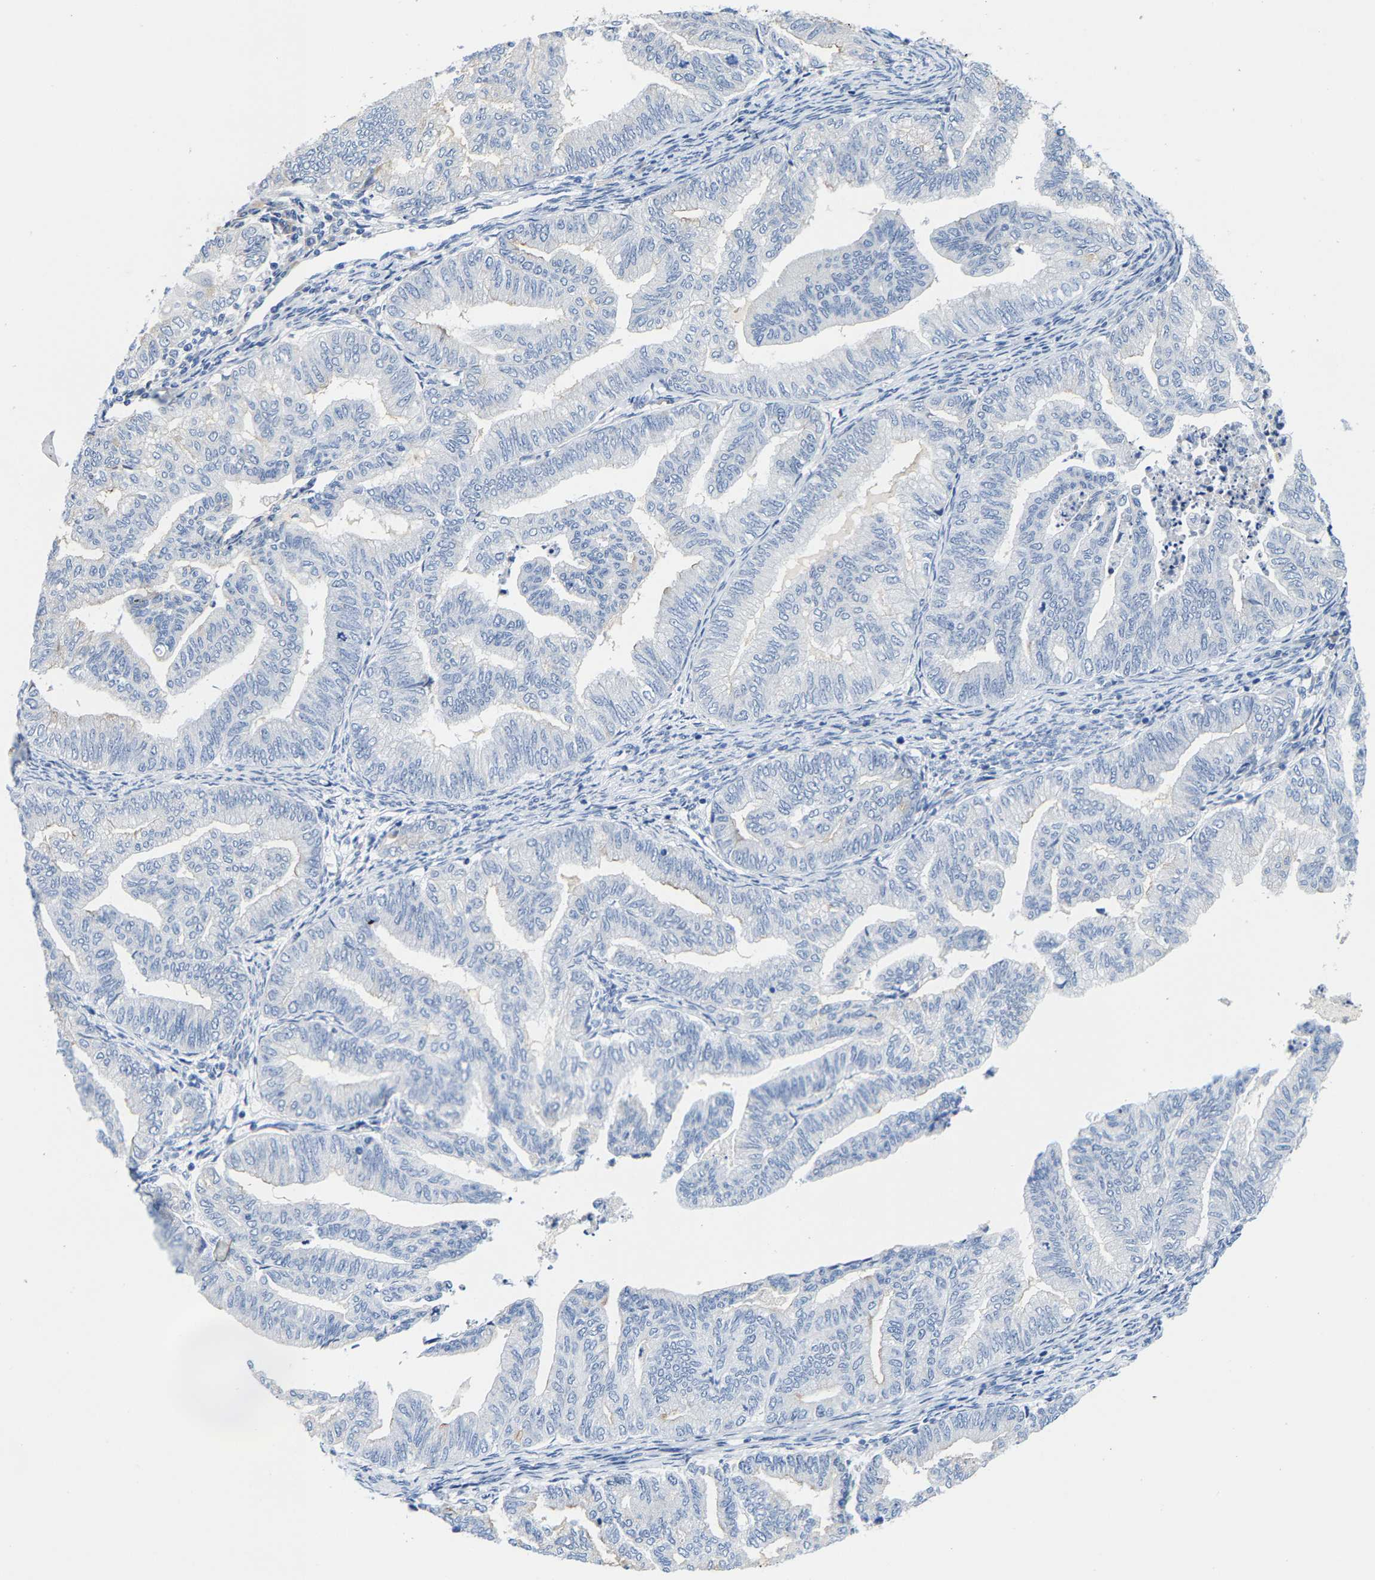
{"staining": {"intensity": "negative", "quantity": "none", "location": "none"}, "tissue": "endometrial cancer", "cell_type": "Tumor cells", "image_type": "cancer", "snomed": [{"axis": "morphology", "description": "Adenocarcinoma, NOS"}, {"axis": "topography", "description": "Endometrium"}], "caption": "An immunohistochemistry (IHC) image of endometrial adenocarcinoma is shown. There is no staining in tumor cells of endometrial adenocarcinoma. The staining is performed using DAB brown chromogen with nuclei counter-stained in using hematoxylin.", "gene": "KLHL1", "patient": {"sex": "female", "age": 79}}